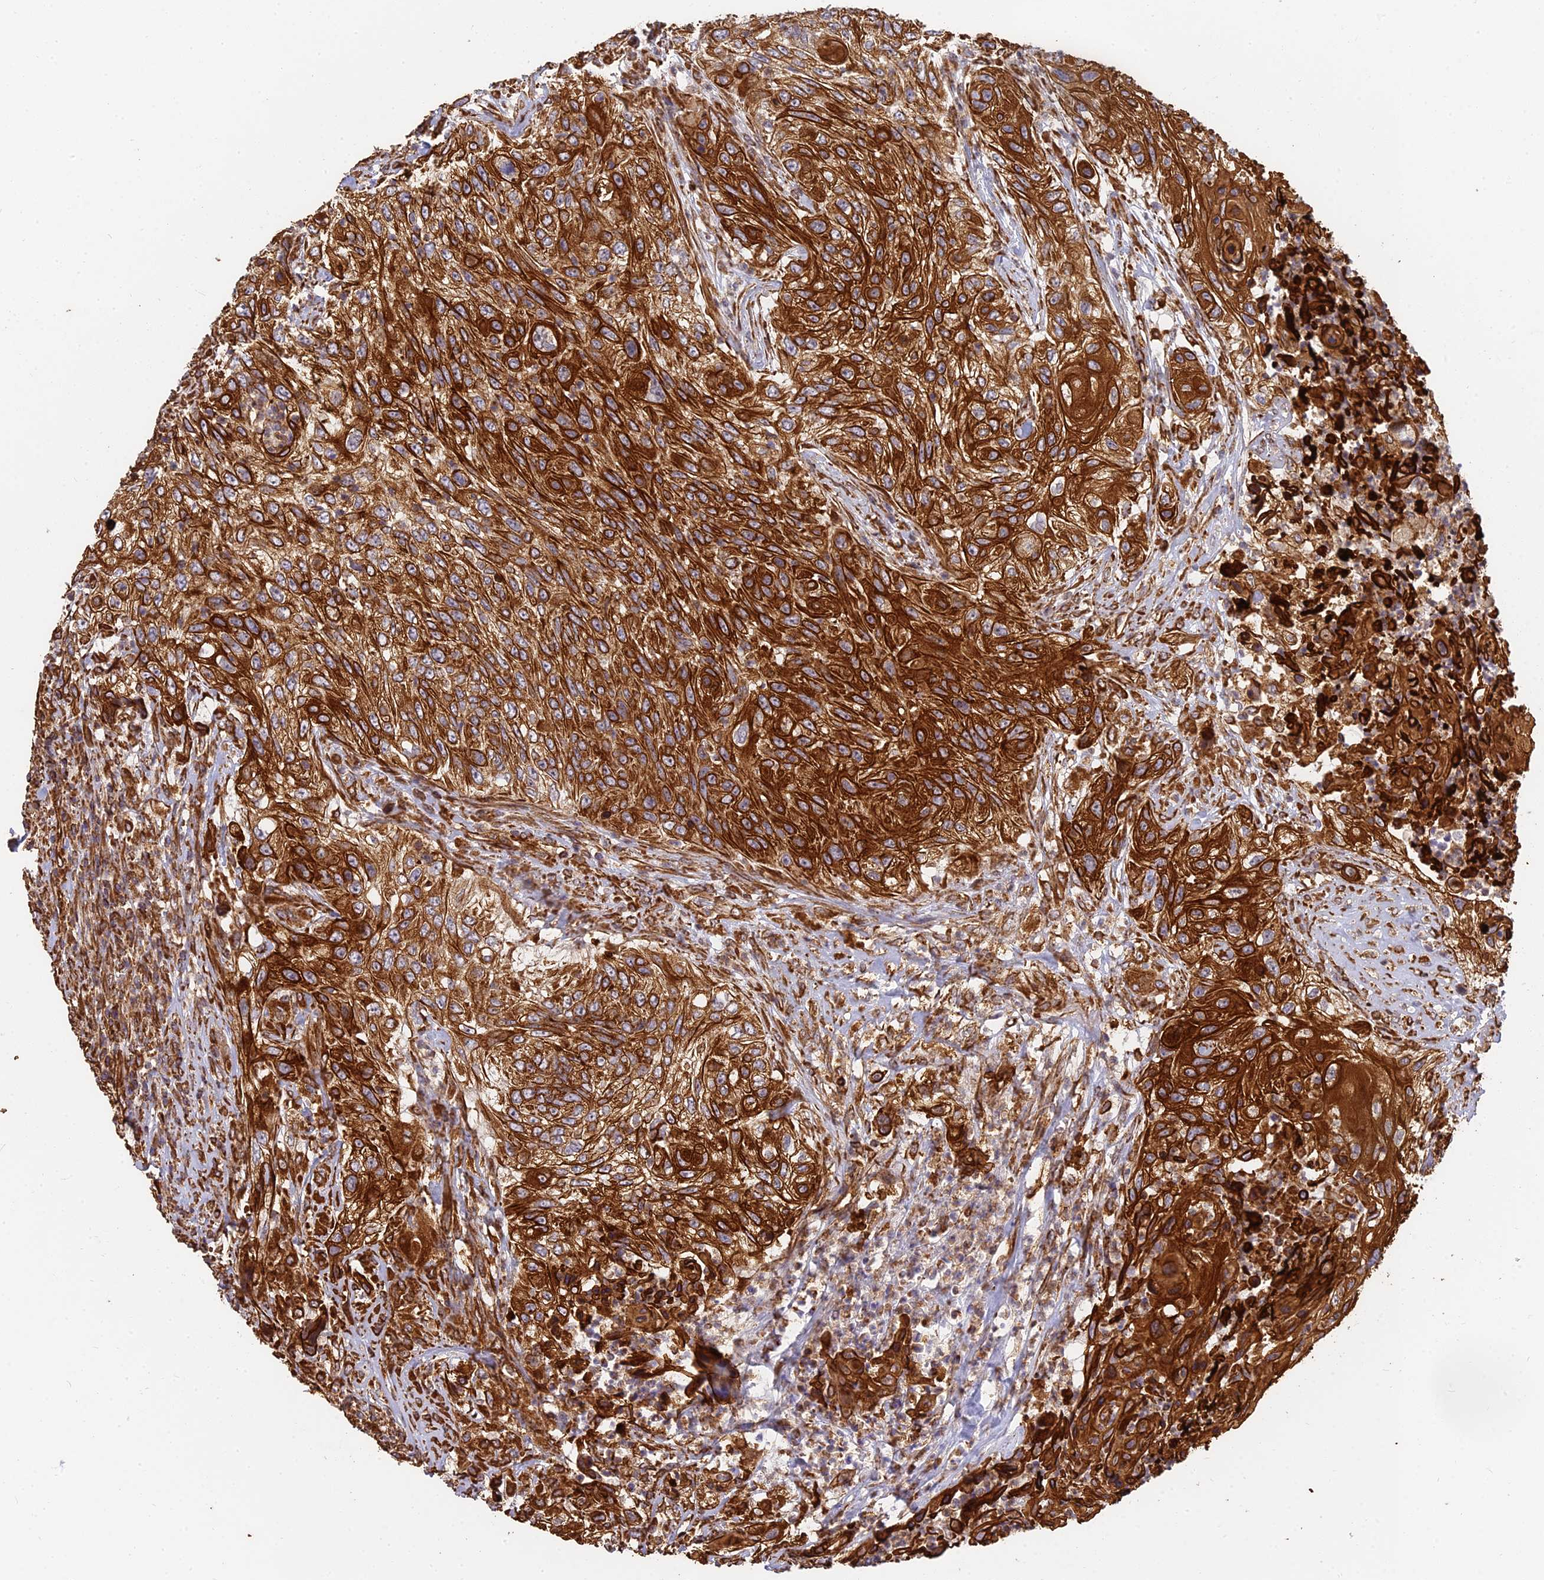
{"staining": {"intensity": "strong", "quantity": ">75%", "location": "cytoplasmic/membranous"}, "tissue": "urothelial cancer", "cell_type": "Tumor cells", "image_type": "cancer", "snomed": [{"axis": "morphology", "description": "Urothelial carcinoma, High grade"}, {"axis": "topography", "description": "Urinary bladder"}], "caption": "Immunohistochemistry (IHC) staining of urothelial carcinoma (high-grade), which demonstrates high levels of strong cytoplasmic/membranous expression in approximately >75% of tumor cells indicating strong cytoplasmic/membranous protein staining. The staining was performed using DAB (brown) for protein detection and nuclei were counterstained in hematoxylin (blue).", "gene": "DSTYK", "patient": {"sex": "female", "age": 60}}